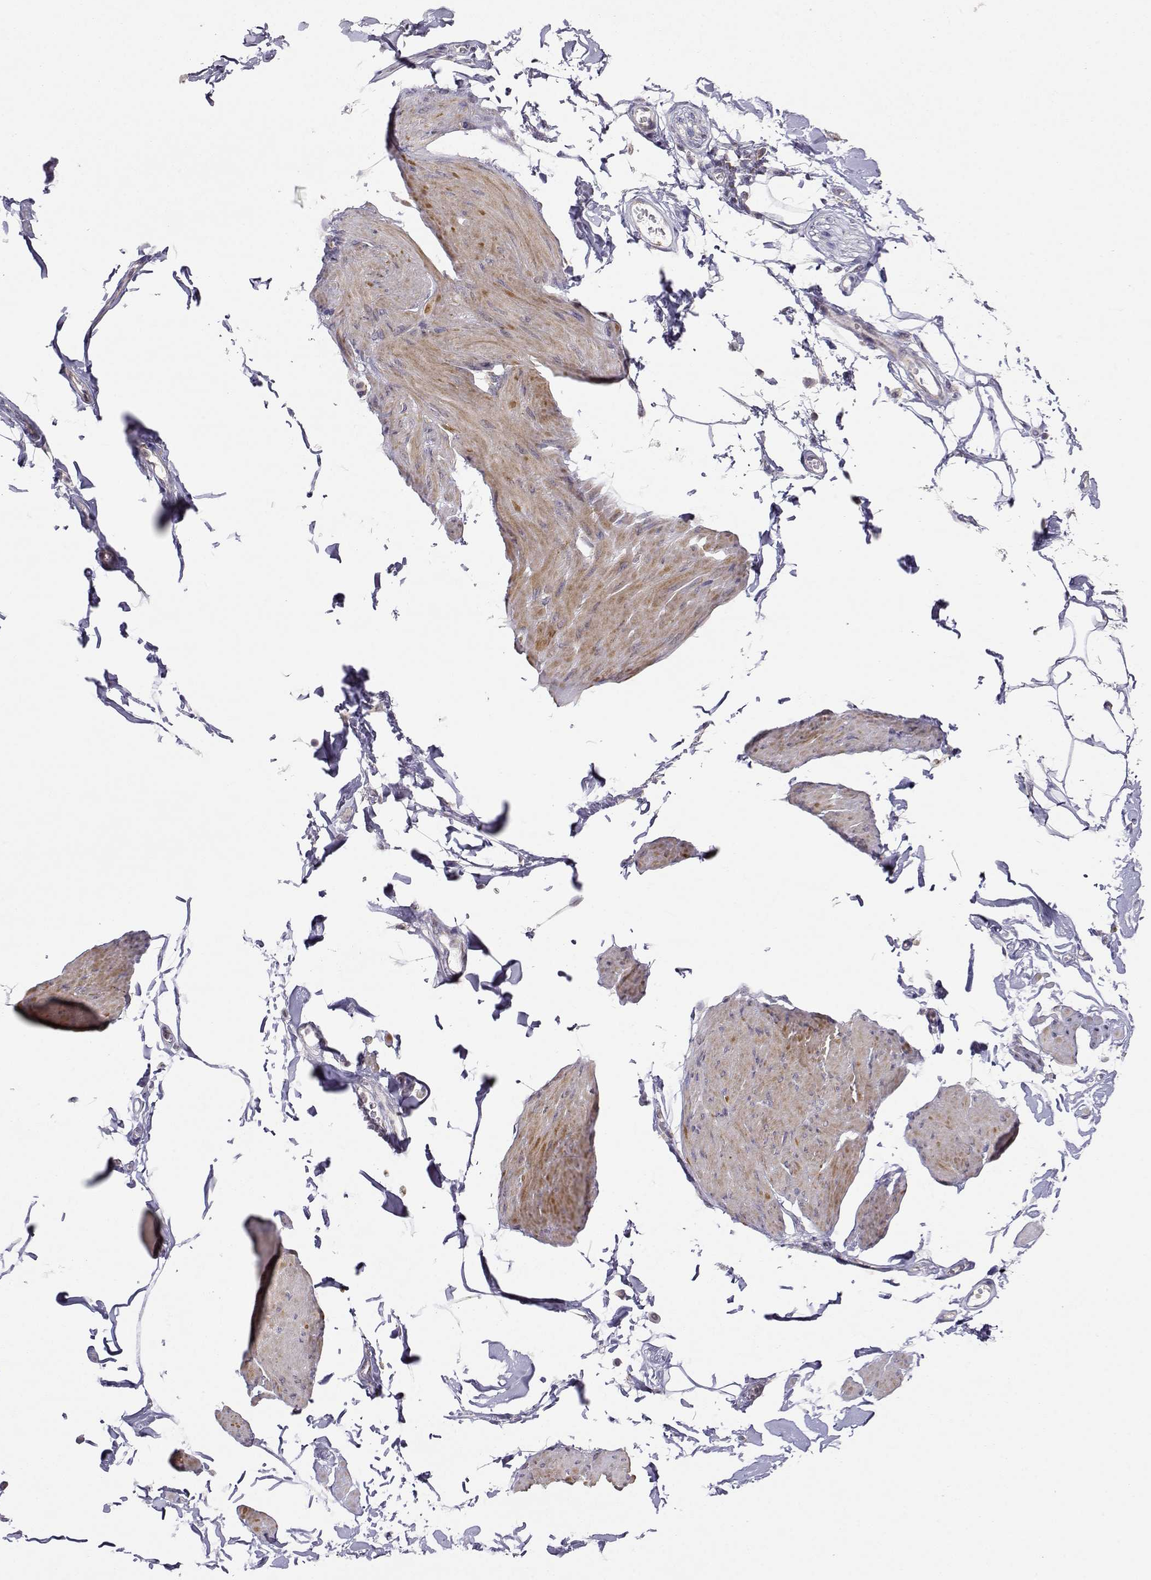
{"staining": {"intensity": "weak", "quantity": "25%-75%", "location": "cytoplasmic/membranous"}, "tissue": "smooth muscle", "cell_type": "Smooth muscle cells", "image_type": "normal", "snomed": [{"axis": "morphology", "description": "Normal tissue, NOS"}, {"axis": "topography", "description": "Adipose tissue"}, {"axis": "topography", "description": "Smooth muscle"}, {"axis": "topography", "description": "Peripheral nerve tissue"}], "caption": "Weak cytoplasmic/membranous expression is identified in about 25%-75% of smooth muscle cells in unremarkable smooth muscle. The protein of interest is stained brown, and the nuclei are stained in blue (DAB IHC with brightfield microscopy, high magnification).", "gene": "EXOG", "patient": {"sex": "male", "age": 83}}